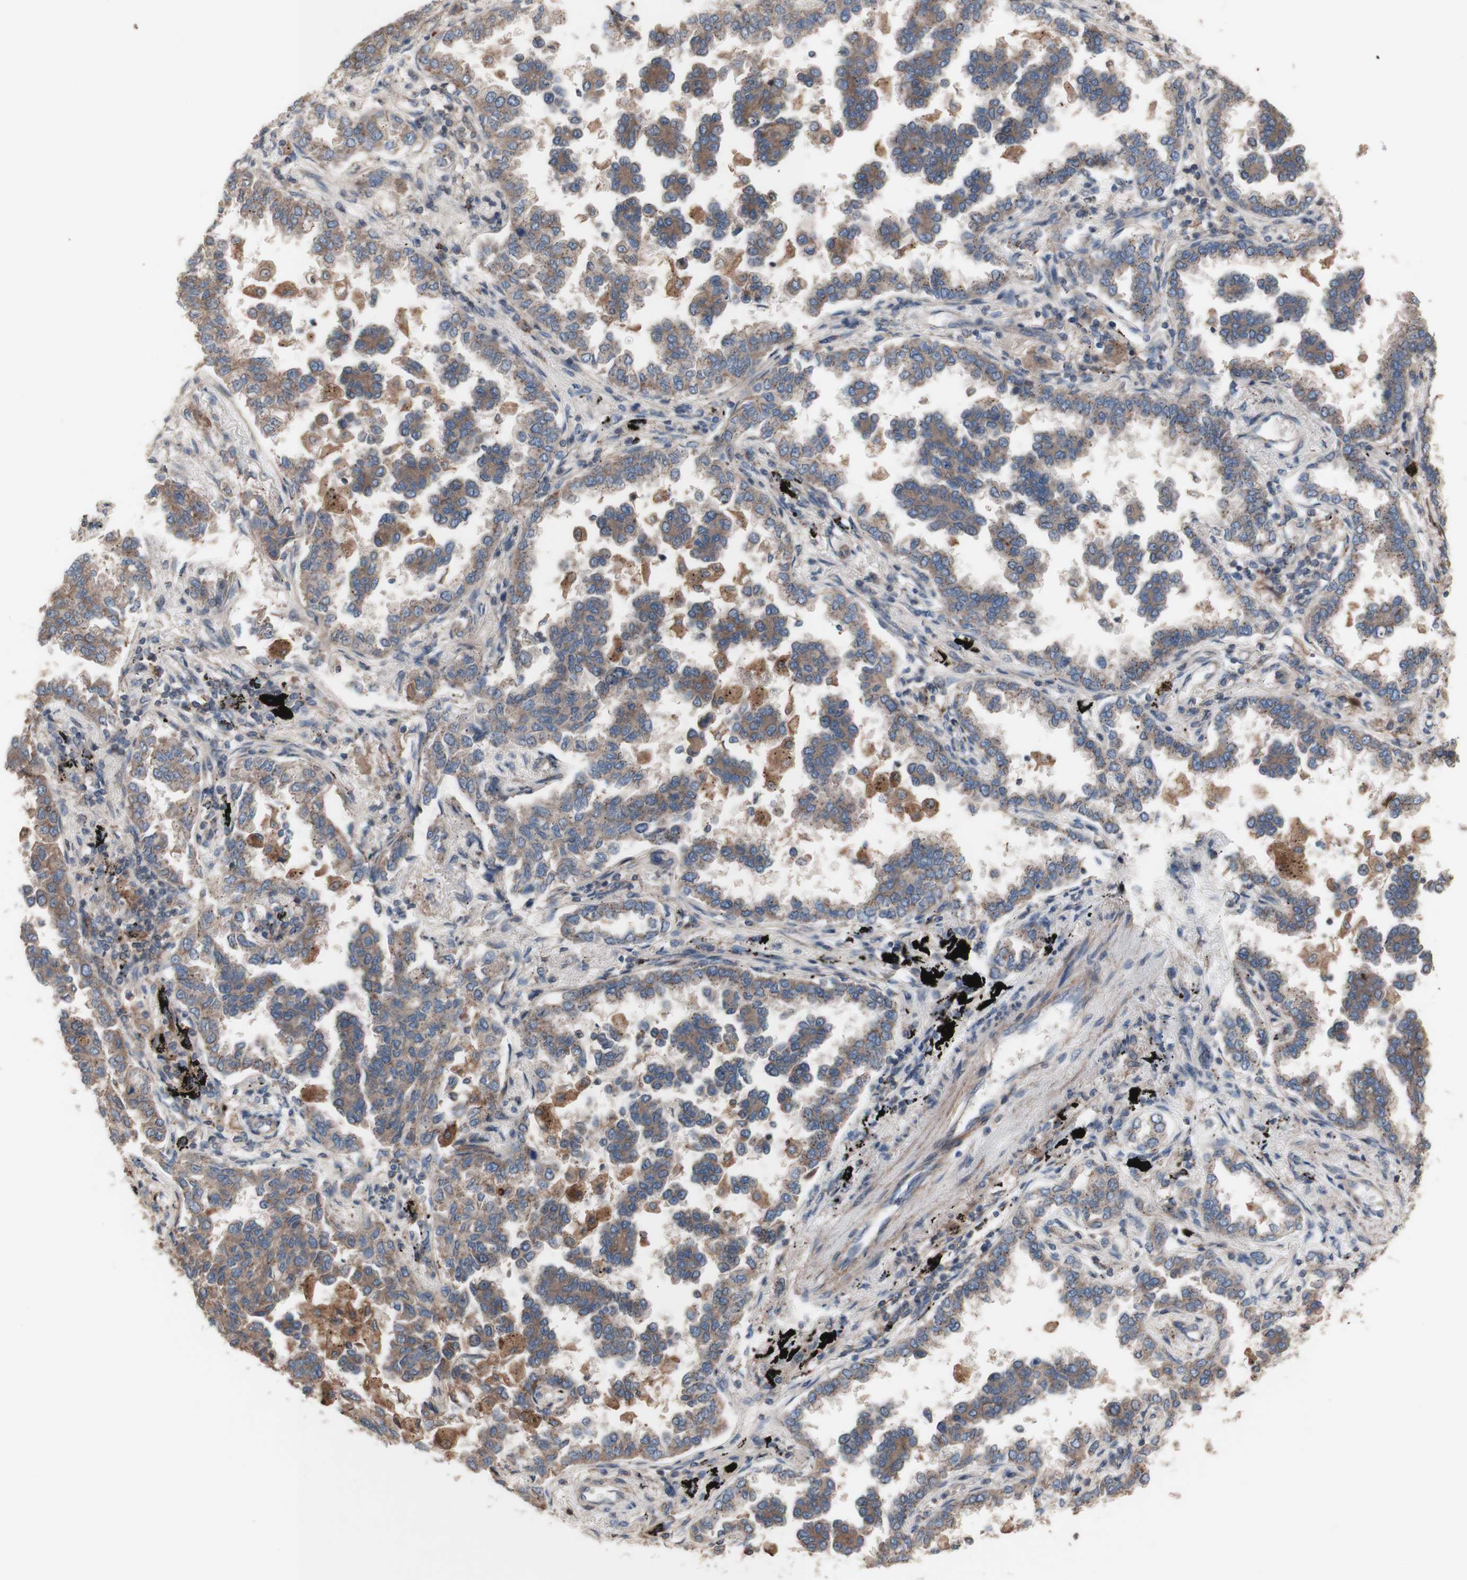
{"staining": {"intensity": "moderate", "quantity": ">75%", "location": "cytoplasmic/membranous"}, "tissue": "lung cancer", "cell_type": "Tumor cells", "image_type": "cancer", "snomed": [{"axis": "morphology", "description": "Normal tissue, NOS"}, {"axis": "morphology", "description": "Adenocarcinoma, NOS"}, {"axis": "topography", "description": "Lung"}], "caption": "Immunohistochemistry of human lung adenocarcinoma shows medium levels of moderate cytoplasmic/membranous positivity in approximately >75% of tumor cells. (Stains: DAB (3,3'-diaminobenzidine) in brown, nuclei in blue, Microscopy: brightfield microscopy at high magnification).", "gene": "COPB1", "patient": {"sex": "male", "age": 59}}